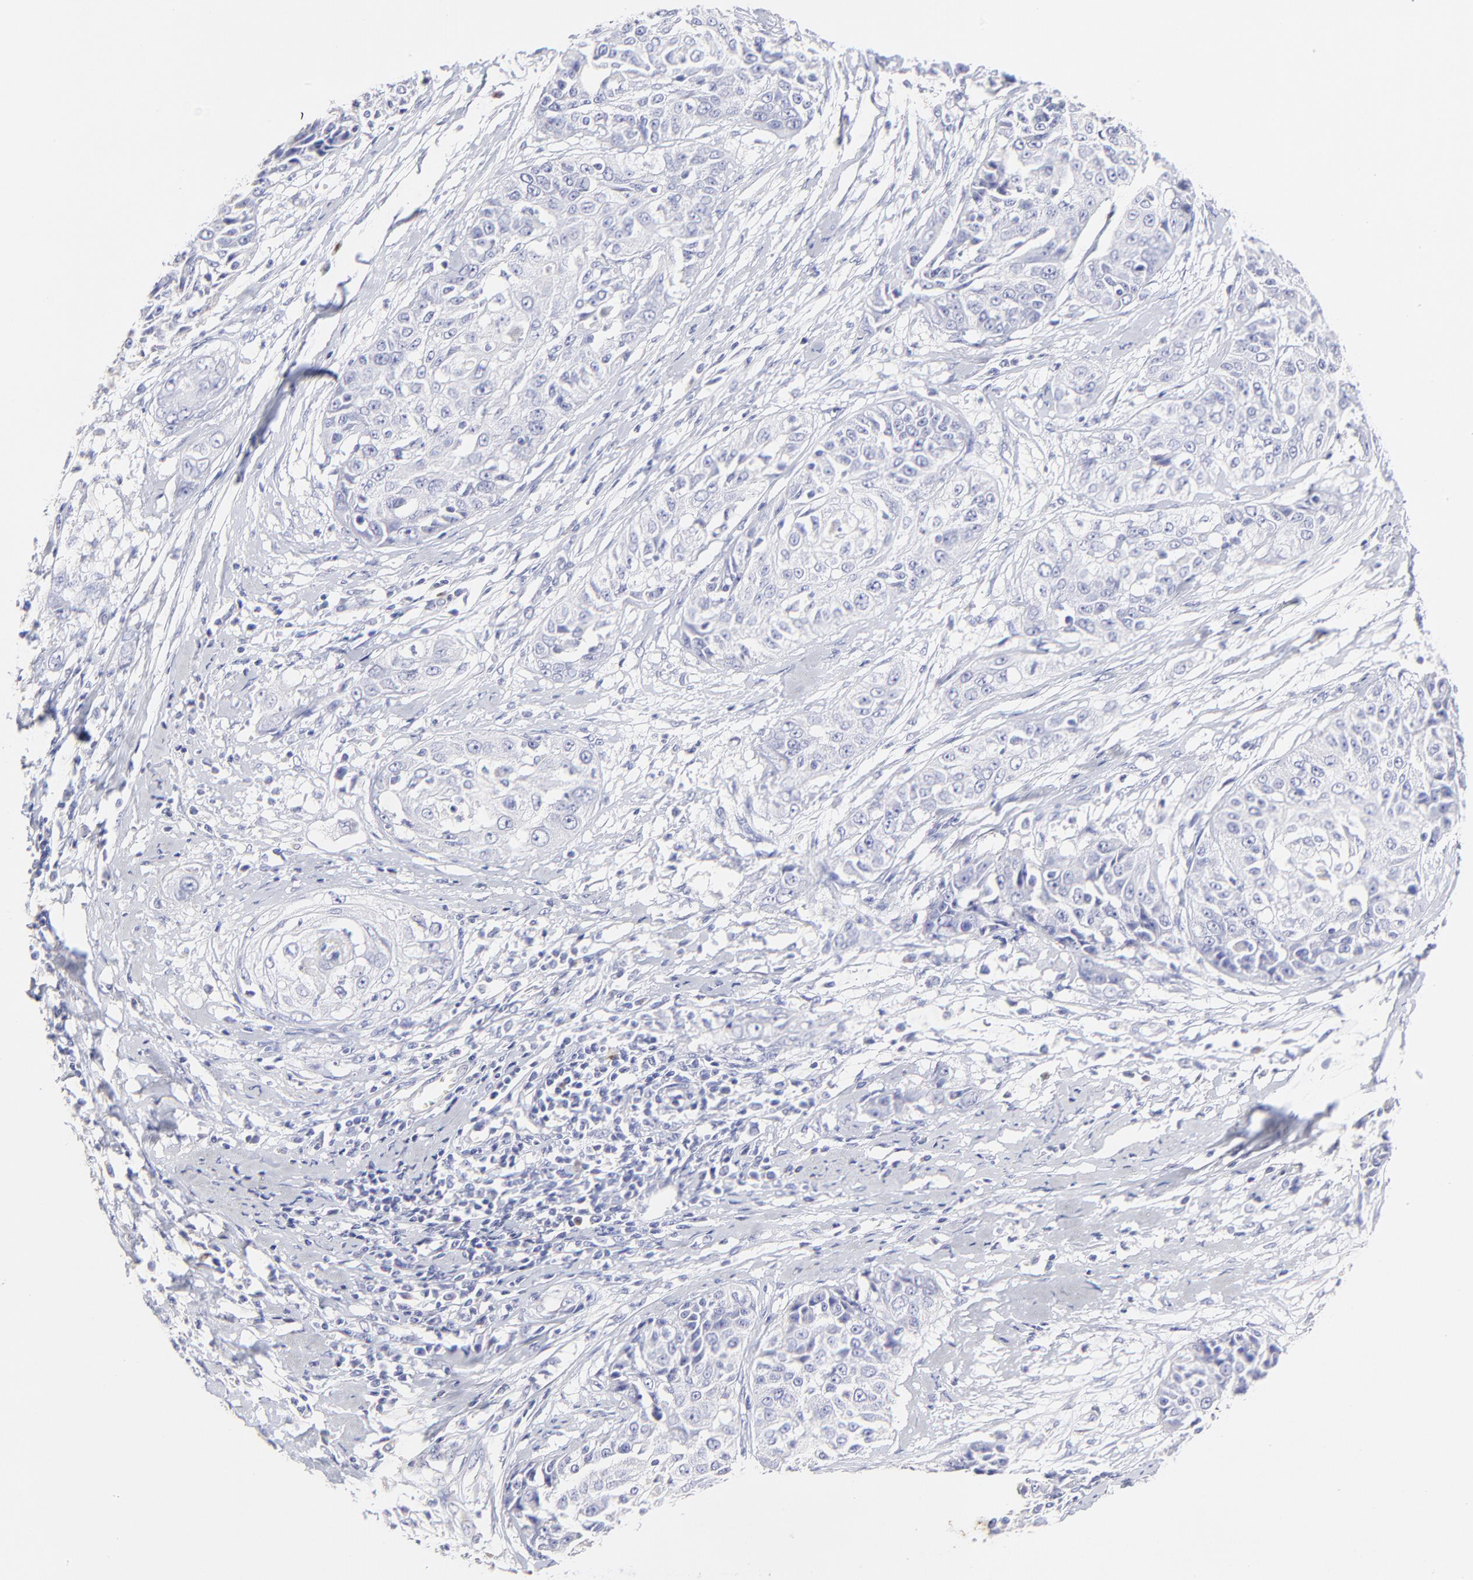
{"staining": {"intensity": "negative", "quantity": "none", "location": "none"}, "tissue": "cervical cancer", "cell_type": "Tumor cells", "image_type": "cancer", "snomed": [{"axis": "morphology", "description": "Squamous cell carcinoma, NOS"}, {"axis": "topography", "description": "Cervix"}], "caption": "Cervical squamous cell carcinoma was stained to show a protein in brown. There is no significant positivity in tumor cells. Nuclei are stained in blue.", "gene": "ASB9", "patient": {"sex": "female", "age": 64}}